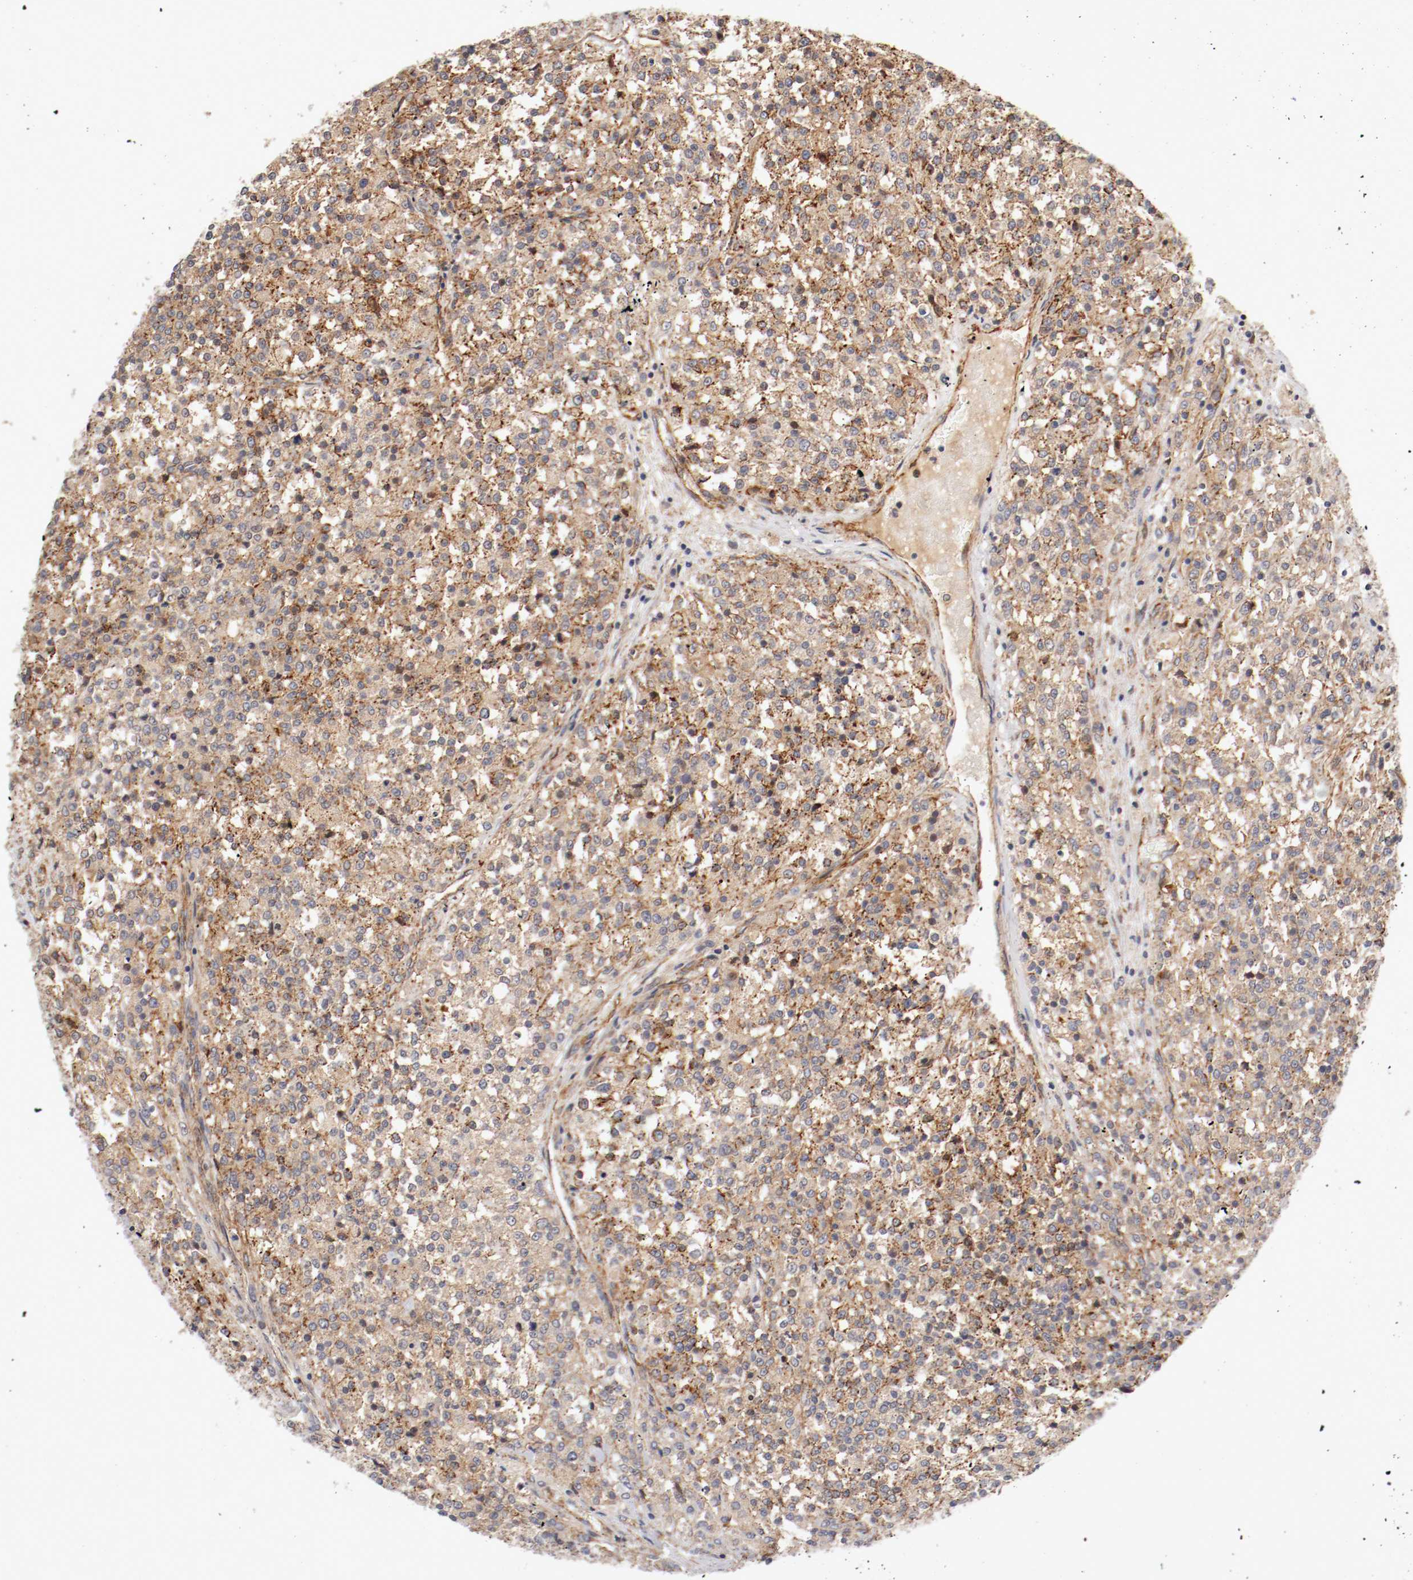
{"staining": {"intensity": "moderate", "quantity": ">75%", "location": "cytoplasmic/membranous"}, "tissue": "testis cancer", "cell_type": "Tumor cells", "image_type": "cancer", "snomed": [{"axis": "morphology", "description": "Seminoma, NOS"}, {"axis": "topography", "description": "Testis"}], "caption": "Immunohistochemistry (DAB (3,3'-diaminobenzidine)) staining of human testis seminoma shows moderate cytoplasmic/membranous protein positivity in approximately >75% of tumor cells. Immunohistochemistry stains the protein in brown and the nuclei are stained blue.", "gene": "TYK2", "patient": {"sex": "male", "age": 59}}